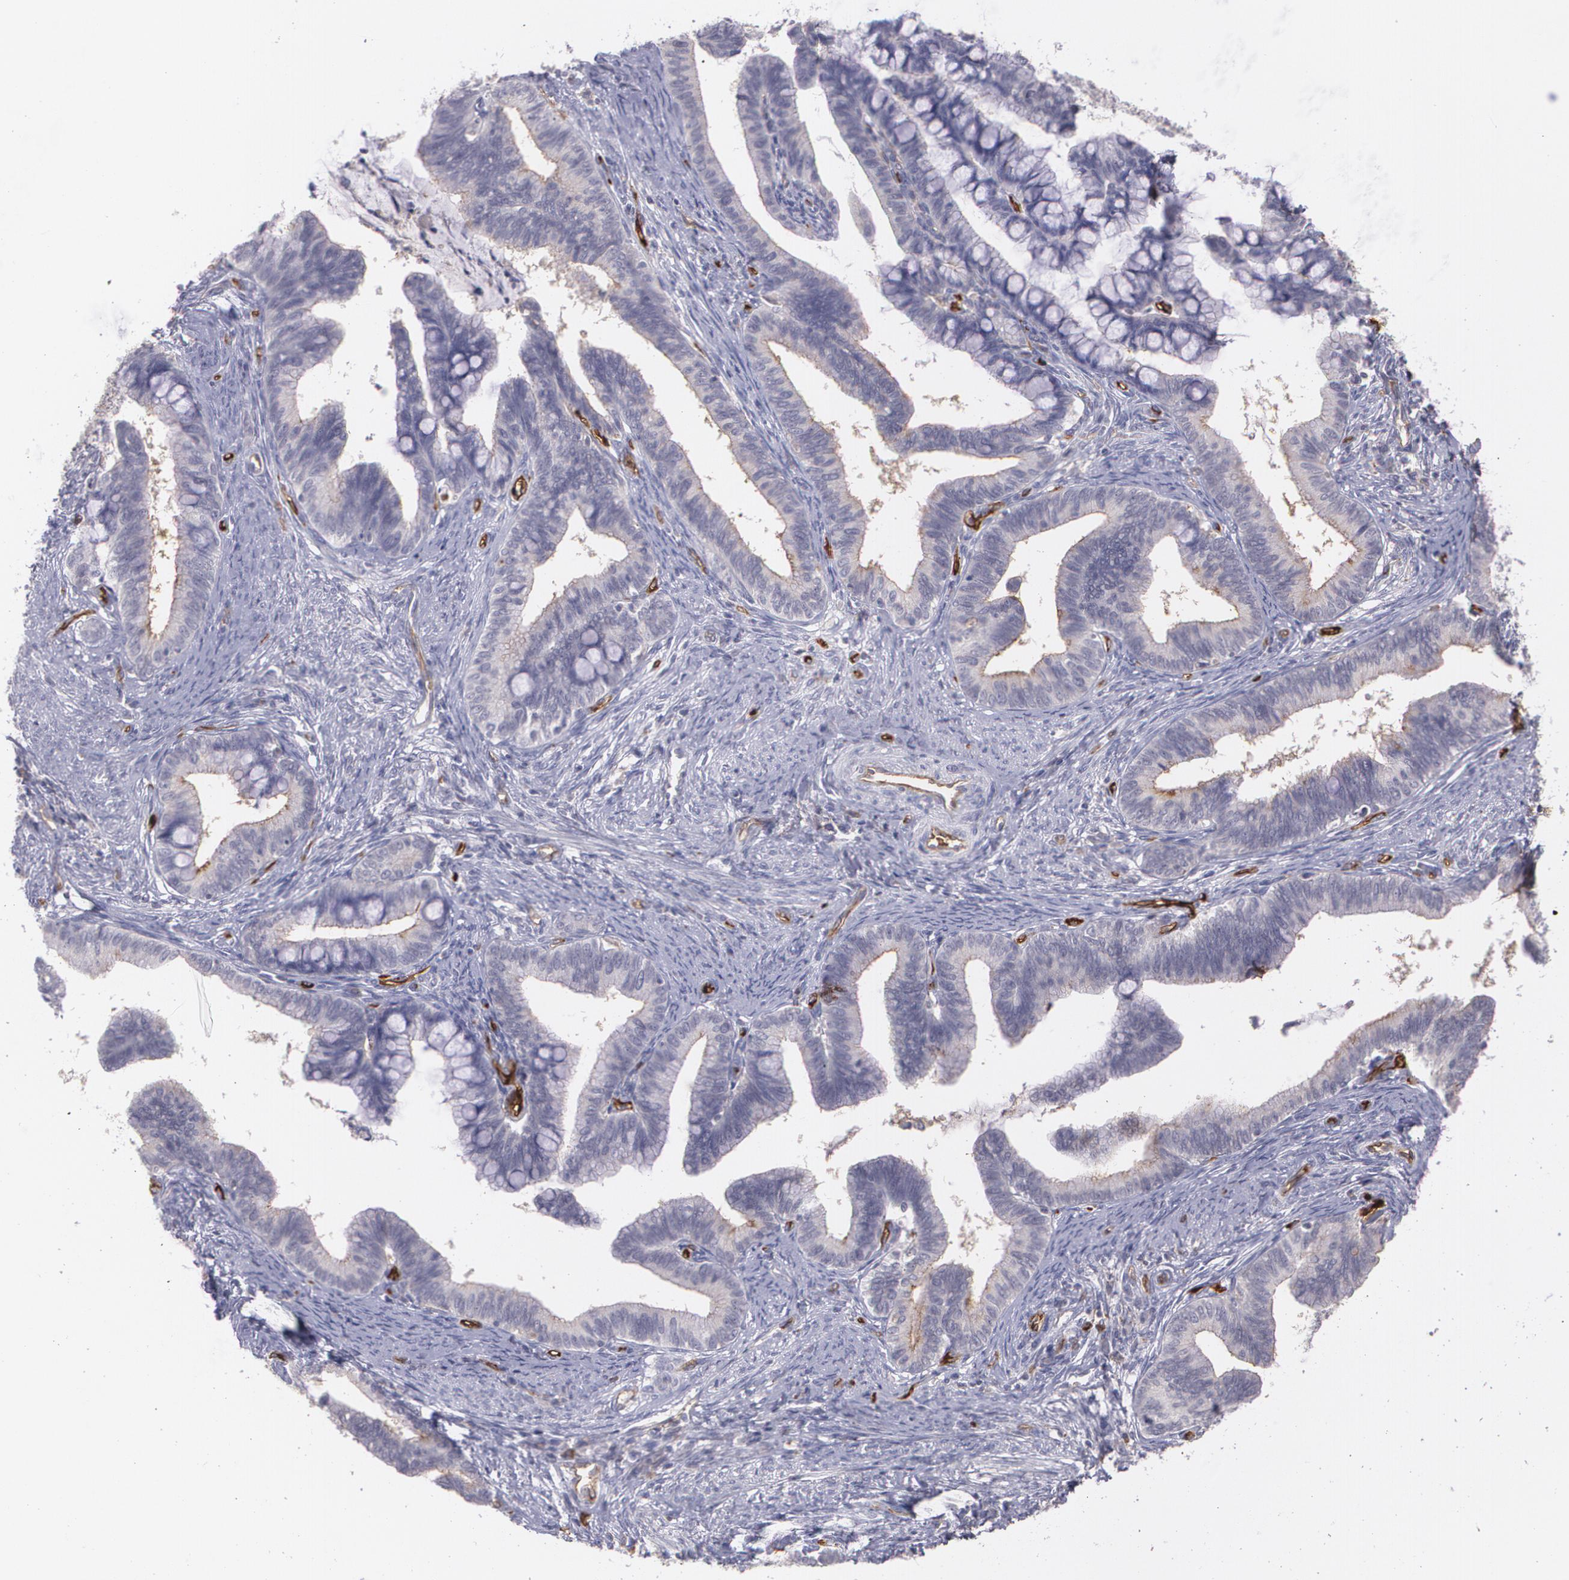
{"staining": {"intensity": "negative", "quantity": "none", "location": "none"}, "tissue": "cervical cancer", "cell_type": "Tumor cells", "image_type": "cancer", "snomed": [{"axis": "morphology", "description": "Adenocarcinoma, NOS"}, {"axis": "topography", "description": "Cervix"}], "caption": "Immunohistochemistry (IHC) of adenocarcinoma (cervical) reveals no staining in tumor cells. Brightfield microscopy of immunohistochemistry (IHC) stained with DAB (brown) and hematoxylin (blue), captured at high magnification.", "gene": "ACE", "patient": {"sex": "female", "age": 36}}